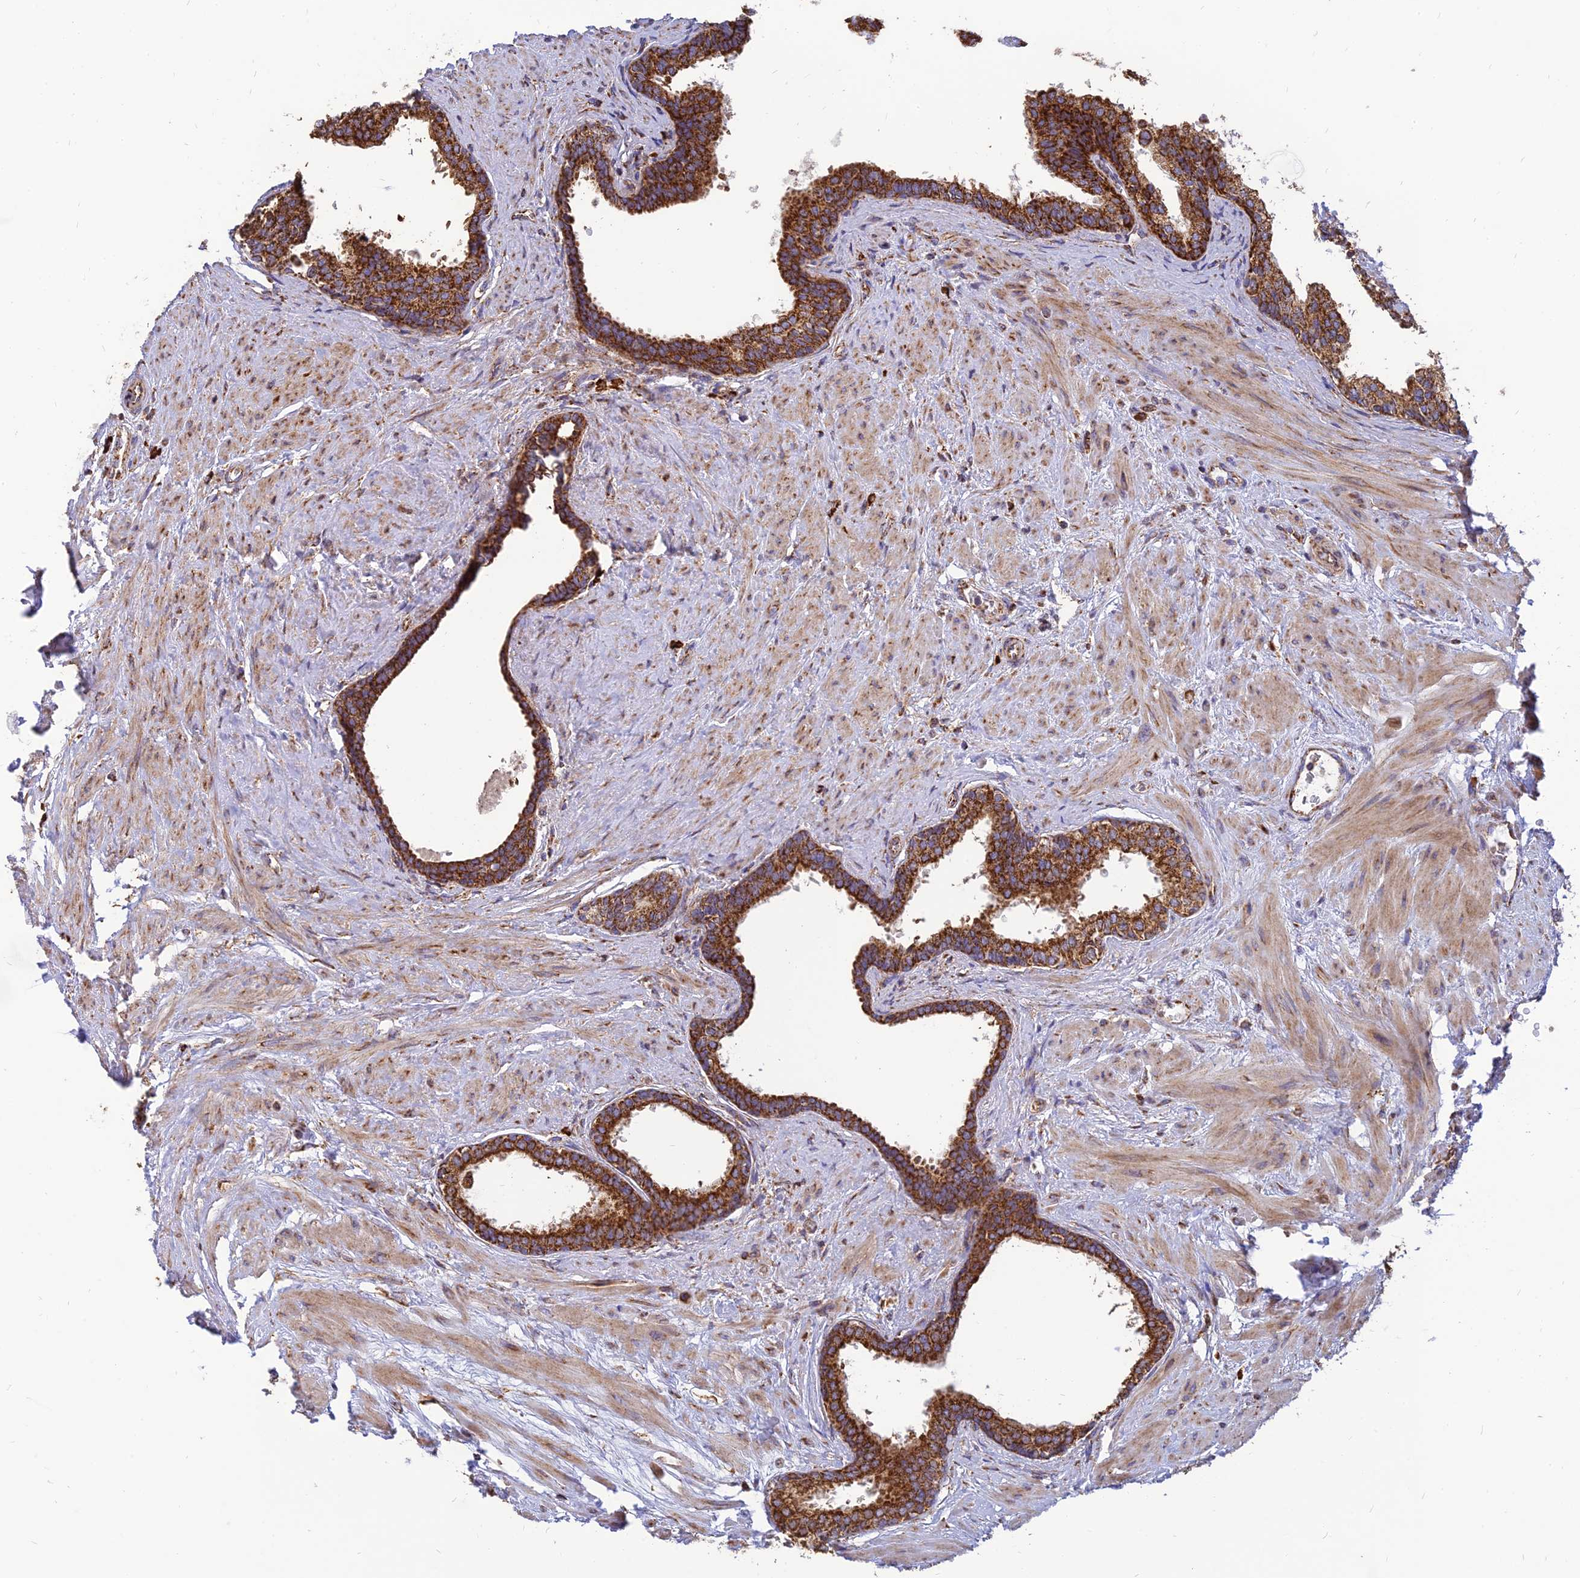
{"staining": {"intensity": "strong", "quantity": ">75%", "location": "cytoplasmic/membranous"}, "tissue": "prostate", "cell_type": "Glandular cells", "image_type": "normal", "snomed": [{"axis": "morphology", "description": "Normal tissue, NOS"}, {"axis": "topography", "description": "Prostate"}], "caption": "Immunohistochemical staining of benign prostate demonstrates strong cytoplasmic/membranous protein staining in approximately >75% of glandular cells.", "gene": "THUMPD2", "patient": {"sex": "male", "age": 57}}